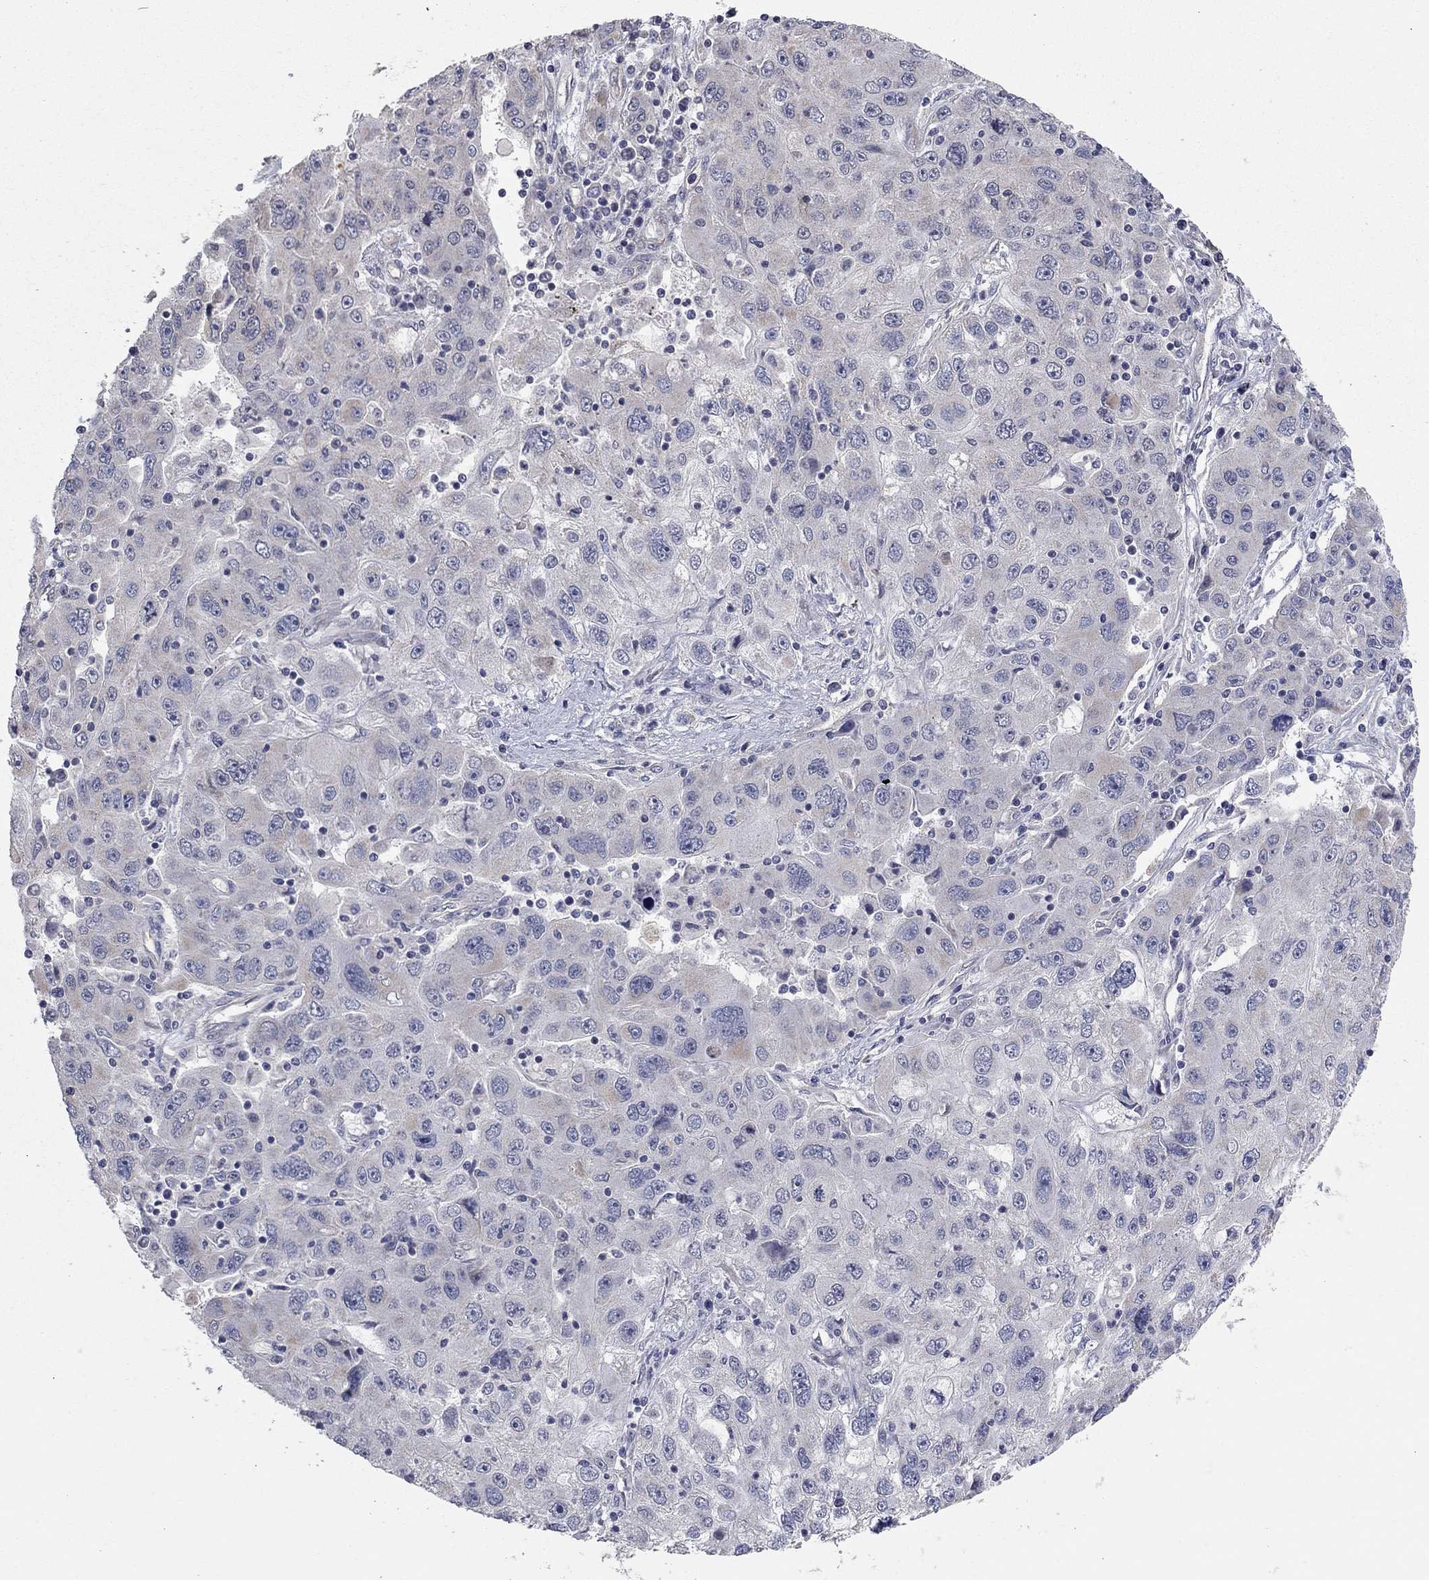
{"staining": {"intensity": "negative", "quantity": "none", "location": "none"}, "tissue": "stomach cancer", "cell_type": "Tumor cells", "image_type": "cancer", "snomed": [{"axis": "morphology", "description": "Adenocarcinoma, NOS"}, {"axis": "topography", "description": "Stomach"}], "caption": "An image of human stomach cancer is negative for staining in tumor cells.", "gene": "WASF3", "patient": {"sex": "male", "age": 56}}